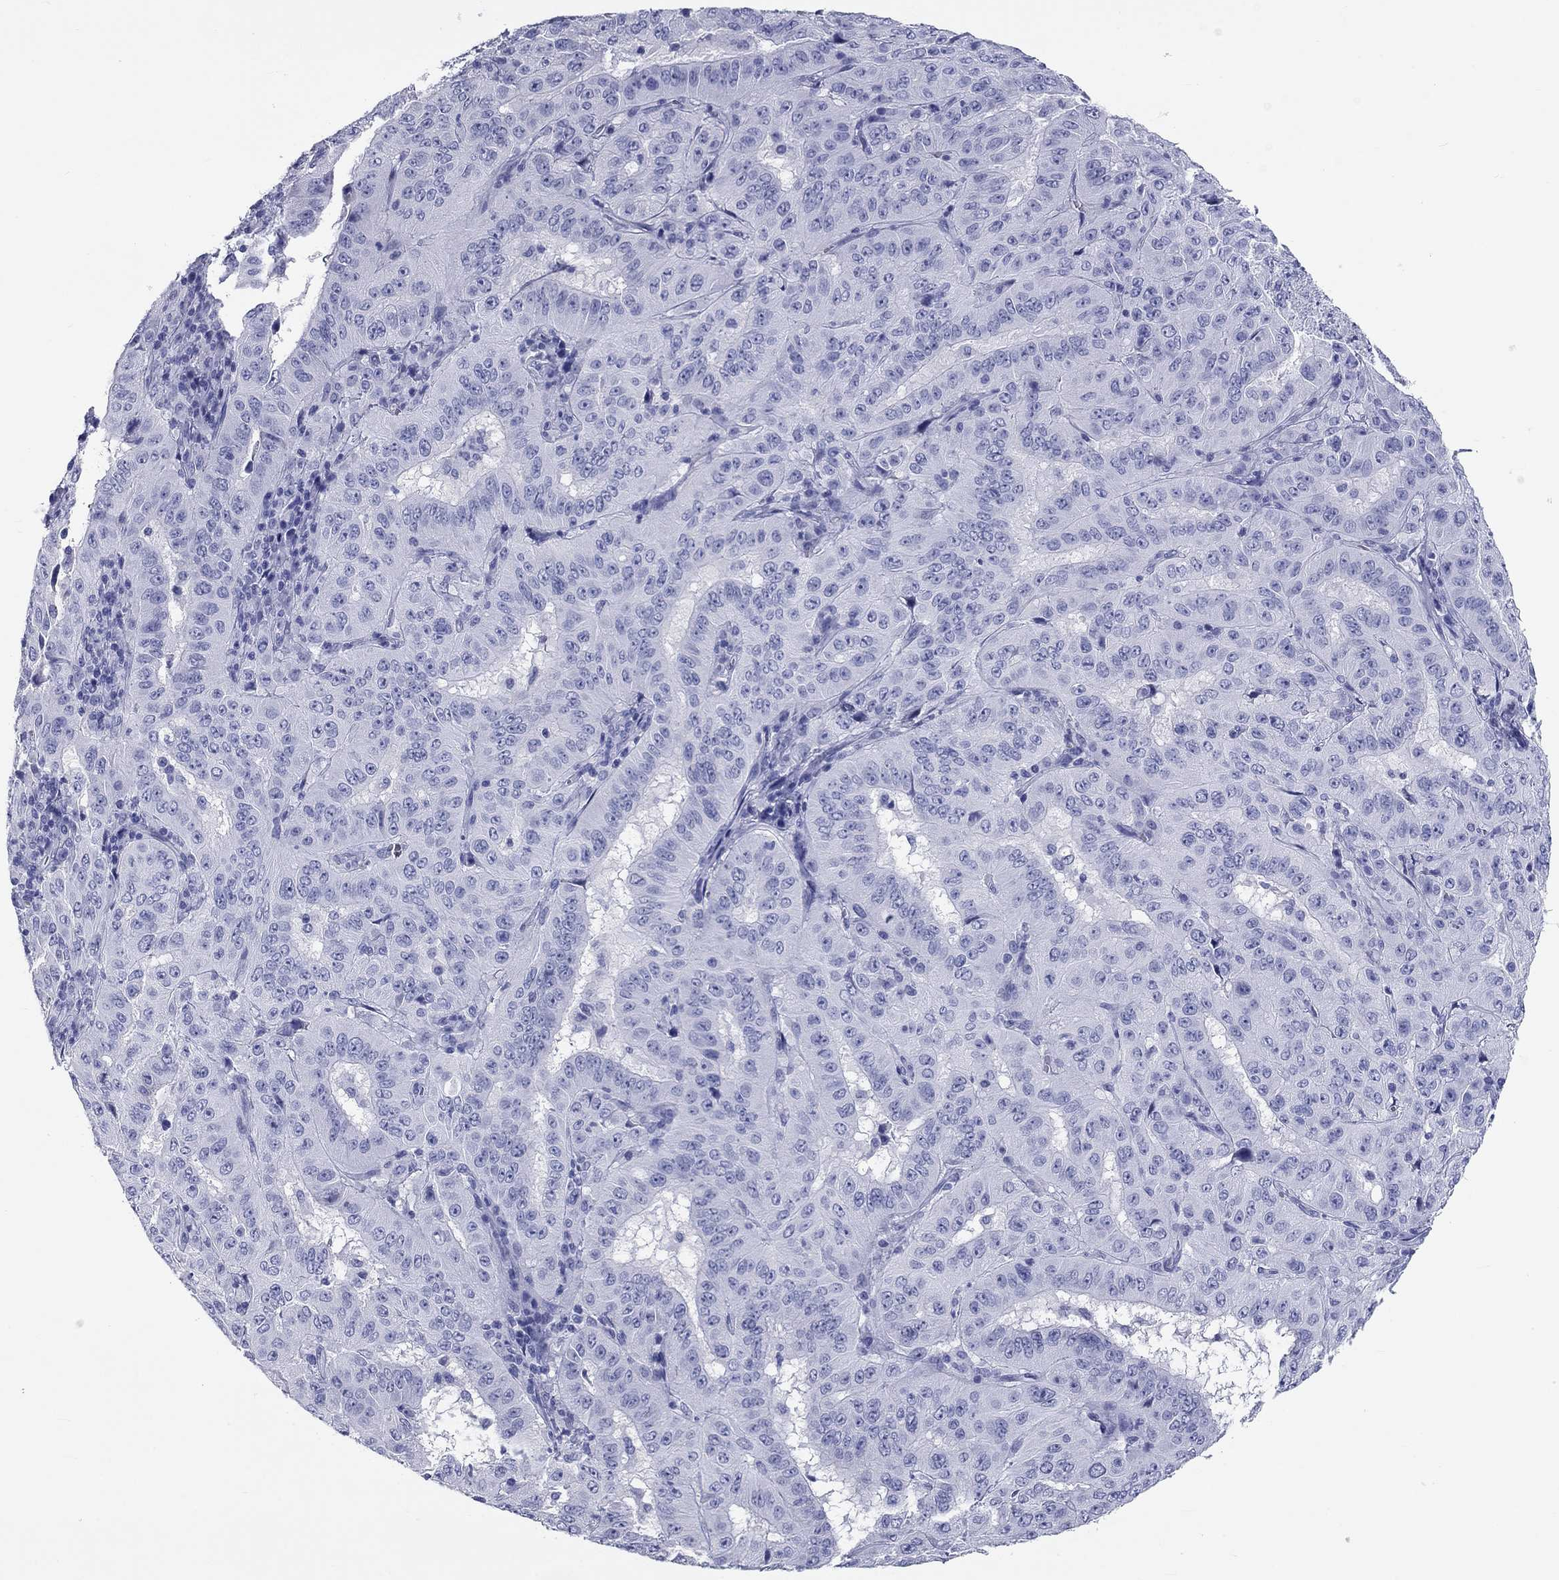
{"staining": {"intensity": "negative", "quantity": "none", "location": "none"}, "tissue": "pancreatic cancer", "cell_type": "Tumor cells", "image_type": "cancer", "snomed": [{"axis": "morphology", "description": "Adenocarcinoma, NOS"}, {"axis": "topography", "description": "Pancreas"}], "caption": "Histopathology image shows no protein staining in tumor cells of pancreatic cancer tissue. (DAB immunohistochemistry (IHC) with hematoxylin counter stain).", "gene": "DNALI1", "patient": {"sex": "male", "age": 63}}